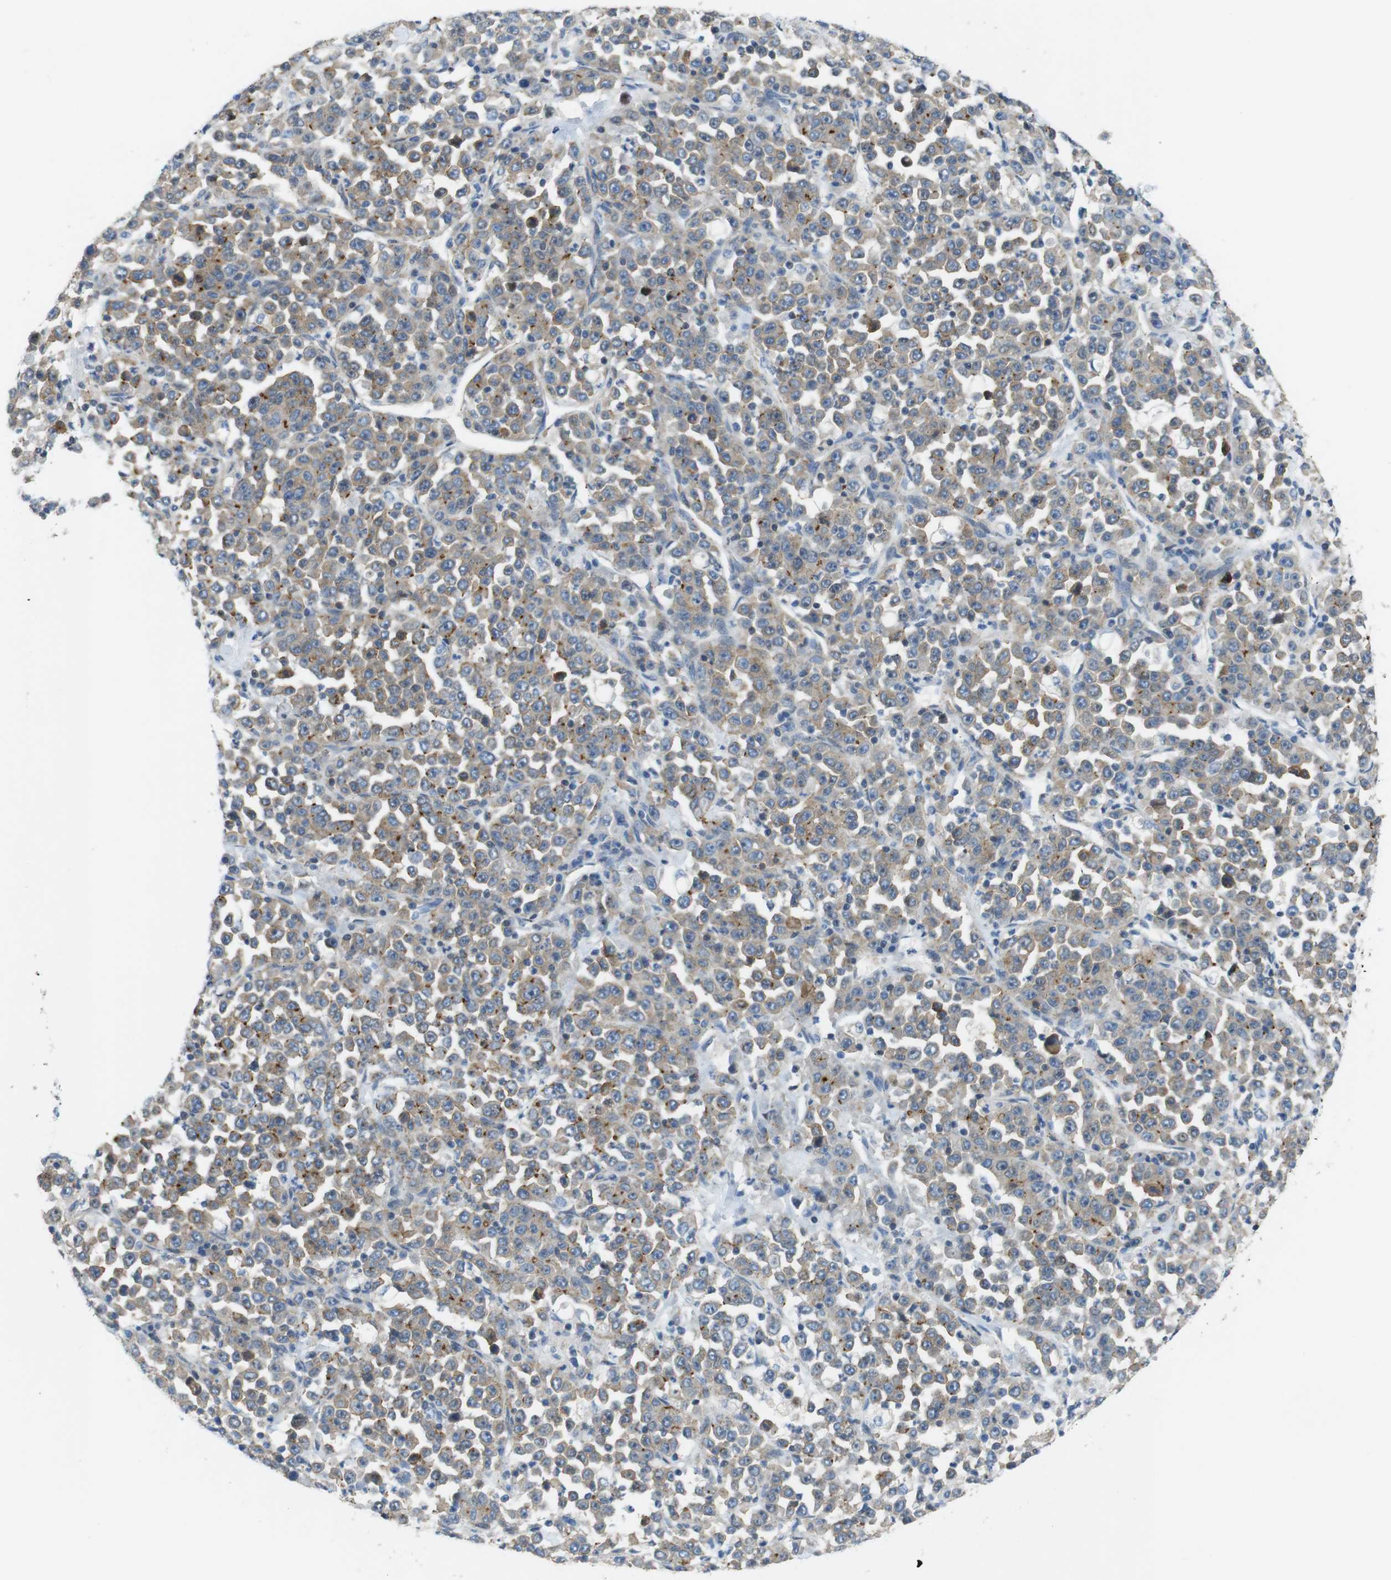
{"staining": {"intensity": "weak", "quantity": ">75%", "location": "cytoplasmic/membranous"}, "tissue": "stomach cancer", "cell_type": "Tumor cells", "image_type": "cancer", "snomed": [{"axis": "morphology", "description": "Normal tissue, NOS"}, {"axis": "morphology", "description": "Adenocarcinoma, NOS"}, {"axis": "topography", "description": "Stomach, upper"}, {"axis": "topography", "description": "Stomach"}], "caption": "Protein analysis of stomach cancer (adenocarcinoma) tissue displays weak cytoplasmic/membranous staining in about >75% of tumor cells.", "gene": "TJP3", "patient": {"sex": "male", "age": 59}}